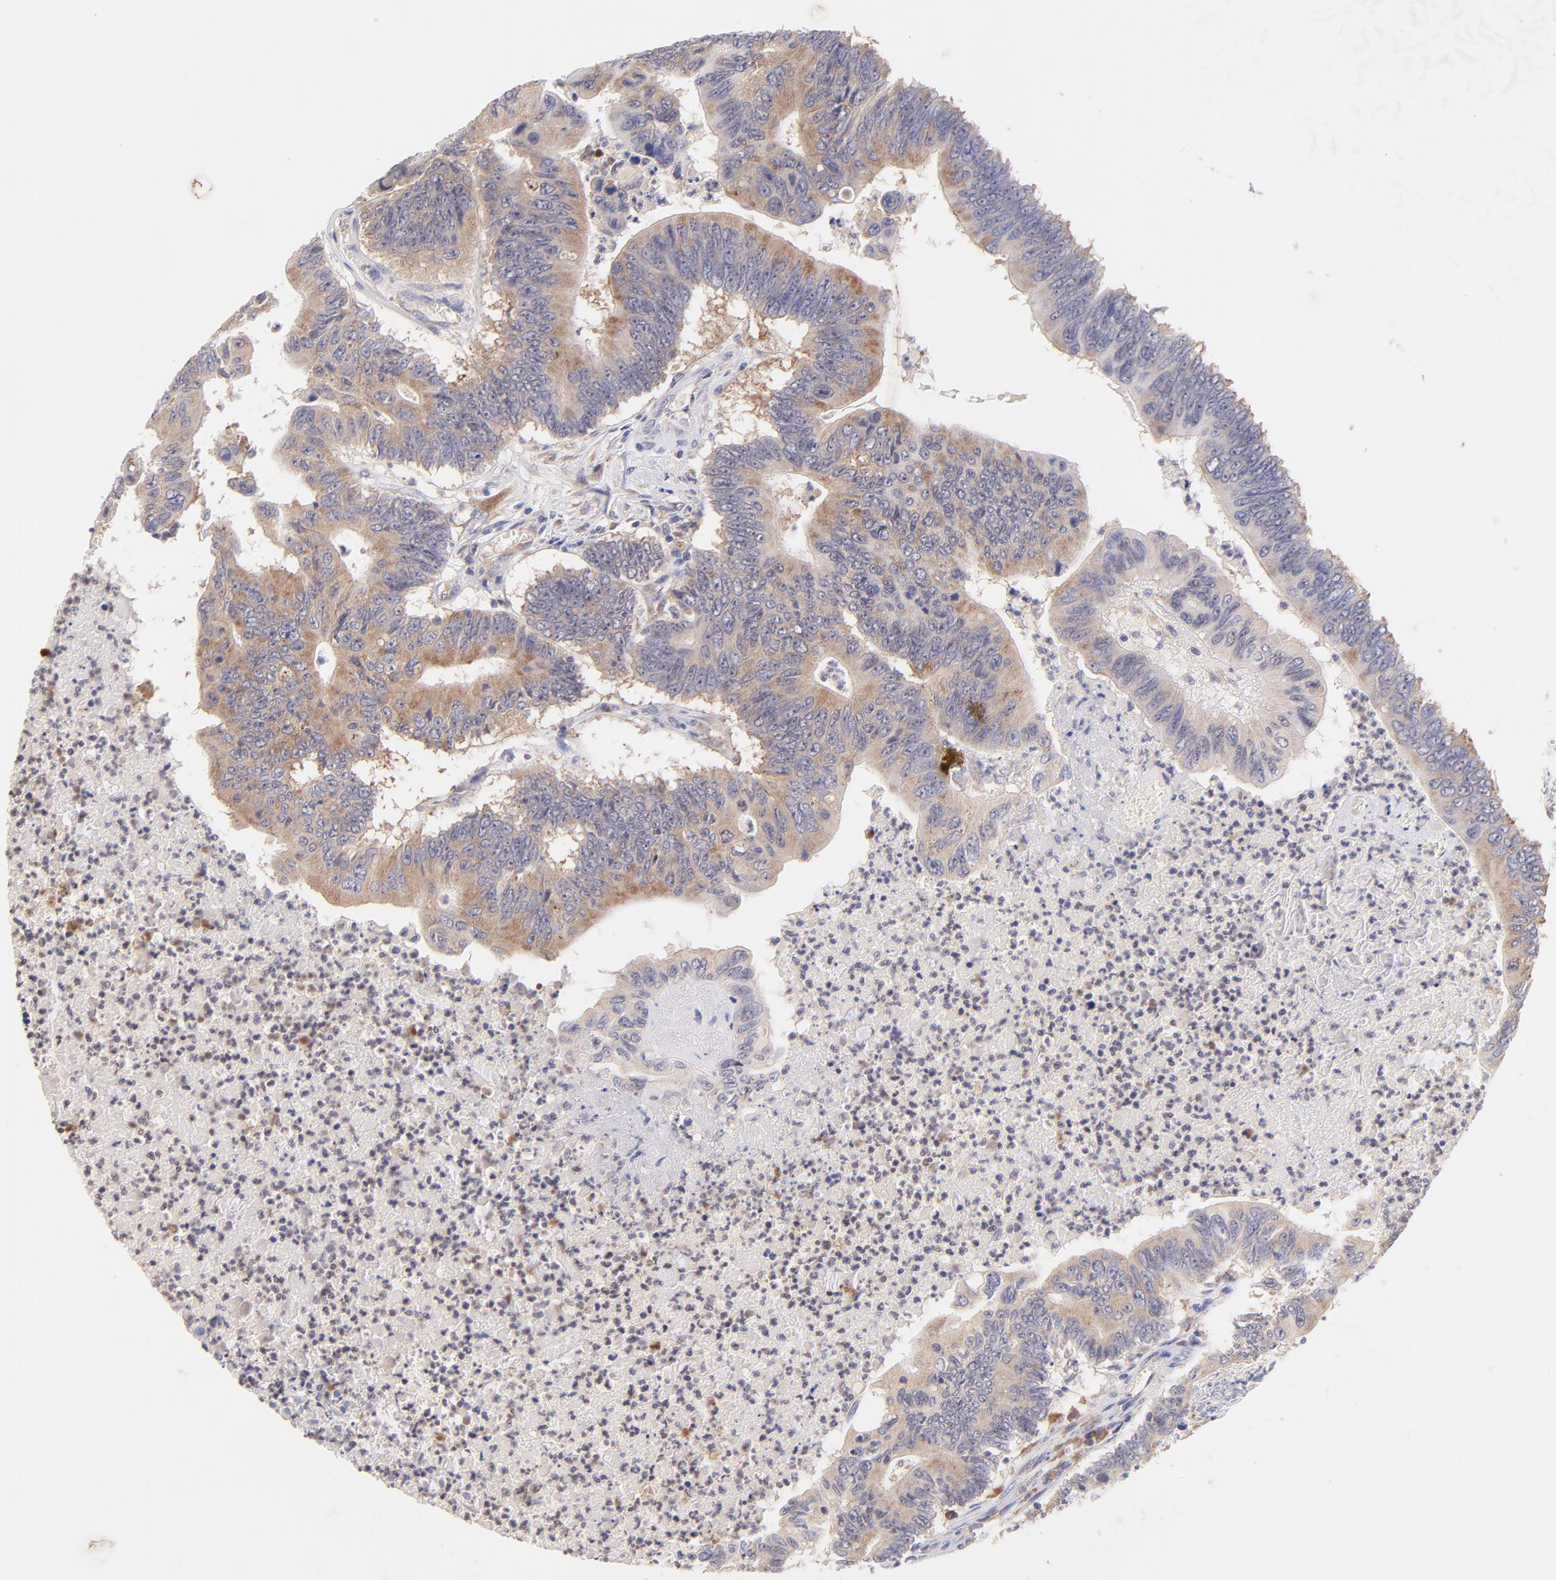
{"staining": {"intensity": "moderate", "quantity": ">75%", "location": "cytoplasmic/membranous"}, "tissue": "colorectal cancer", "cell_type": "Tumor cells", "image_type": "cancer", "snomed": [{"axis": "morphology", "description": "Adenocarcinoma, NOS"}, {"axis": "topography", "description": "Colon"}], "caption": "IHC photomicrograph of neoplastic tissue: human colorectal cancer stained using immunohistochemistry reveals medium levels of moderate protein expression localized specifically in the cytoplasmic/membranous of tumor cells, appearing as a cytoplasmic/membranous brown color.", "gene": "RPL11", "patient": {"sex": "male", "age": 65}}